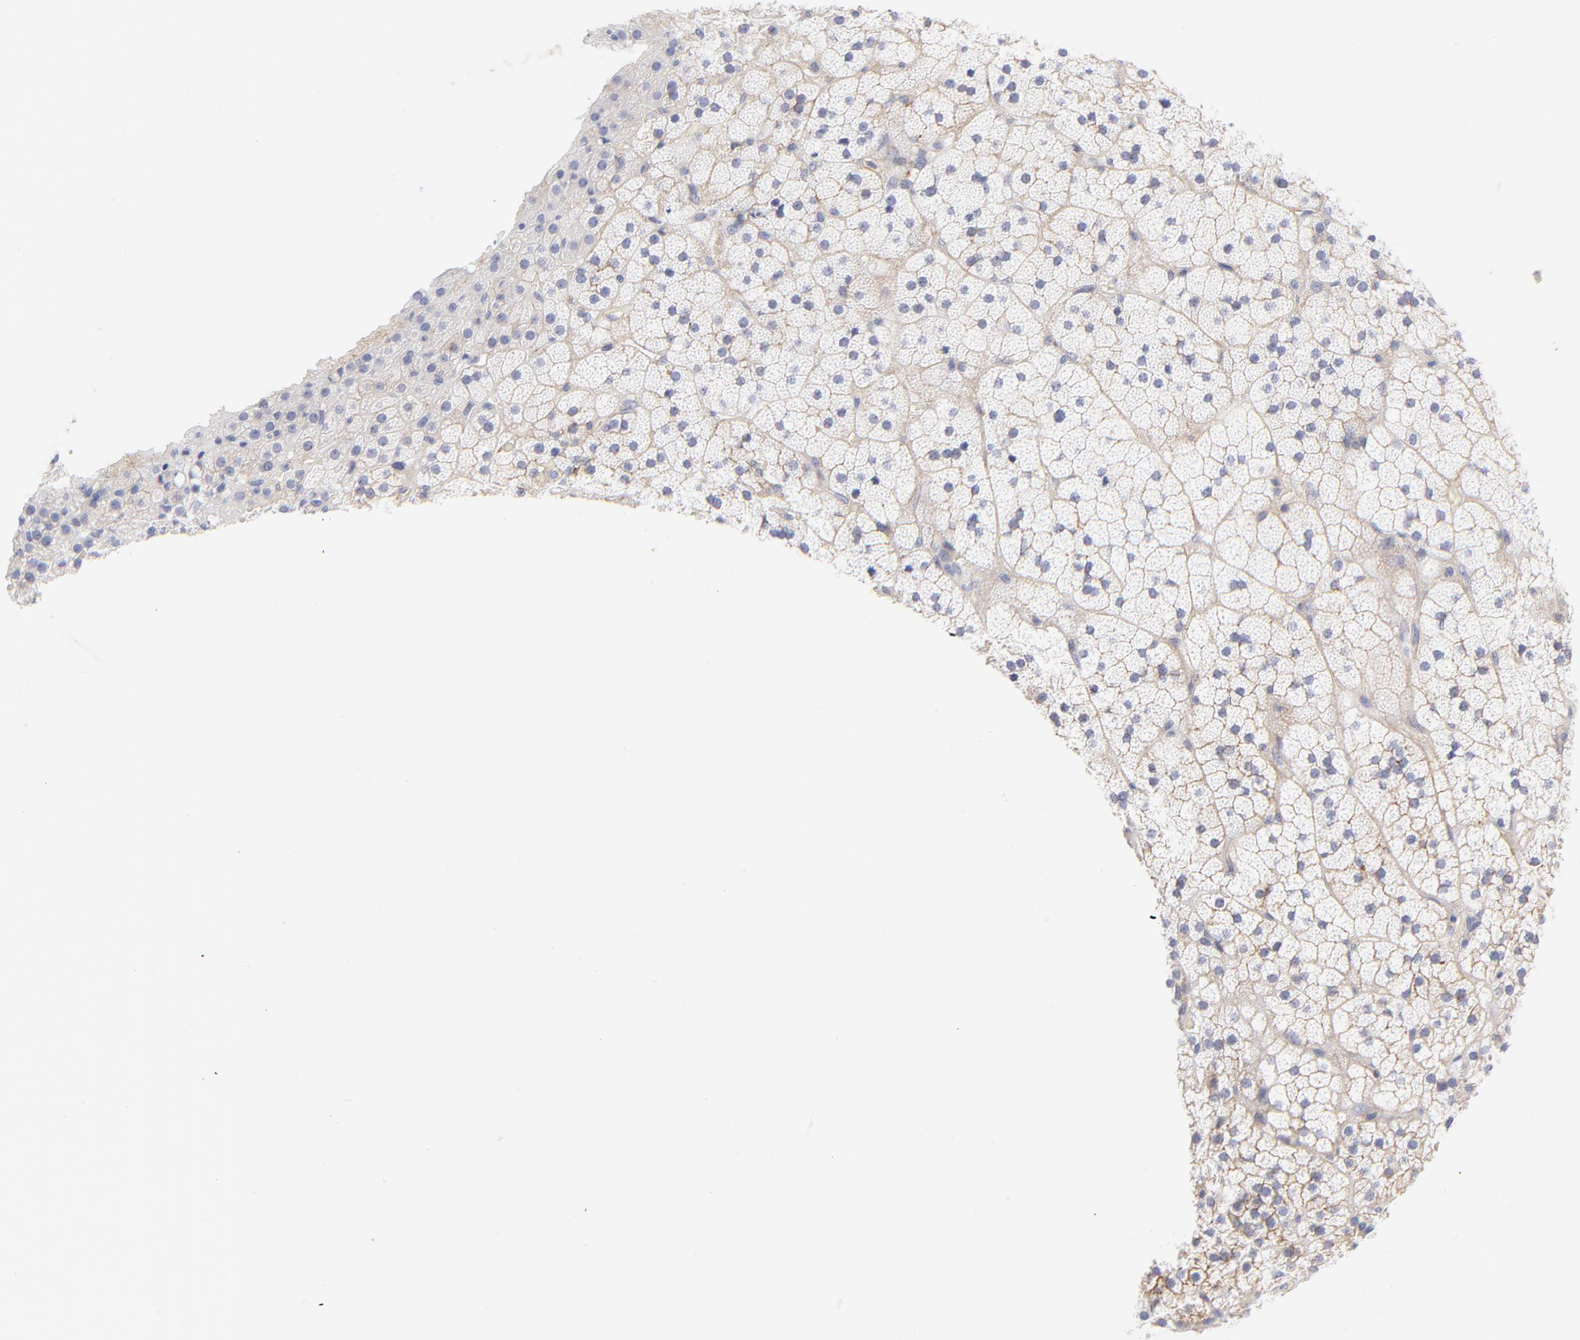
{"staining": {"intensity": "negative", "quantity": "none", "location": "none"}, "tissue": "adrenal gland", "cell_type": "Glandular cells", "image_type": "normal", "snomed": [{"axis": "morphology", "description": "Normal tissue, NOS"}, {"axis": "topography", "description": "Adrenal gland"}], "caption": "Immunohistochemistry (IHC) photomicrograph of unremarkable adrenal gland stained for a protein (brown), which displays no staining in glandular cells.", "gene": "ACTA2", "patient": {"sex": "male", "age": 35}}